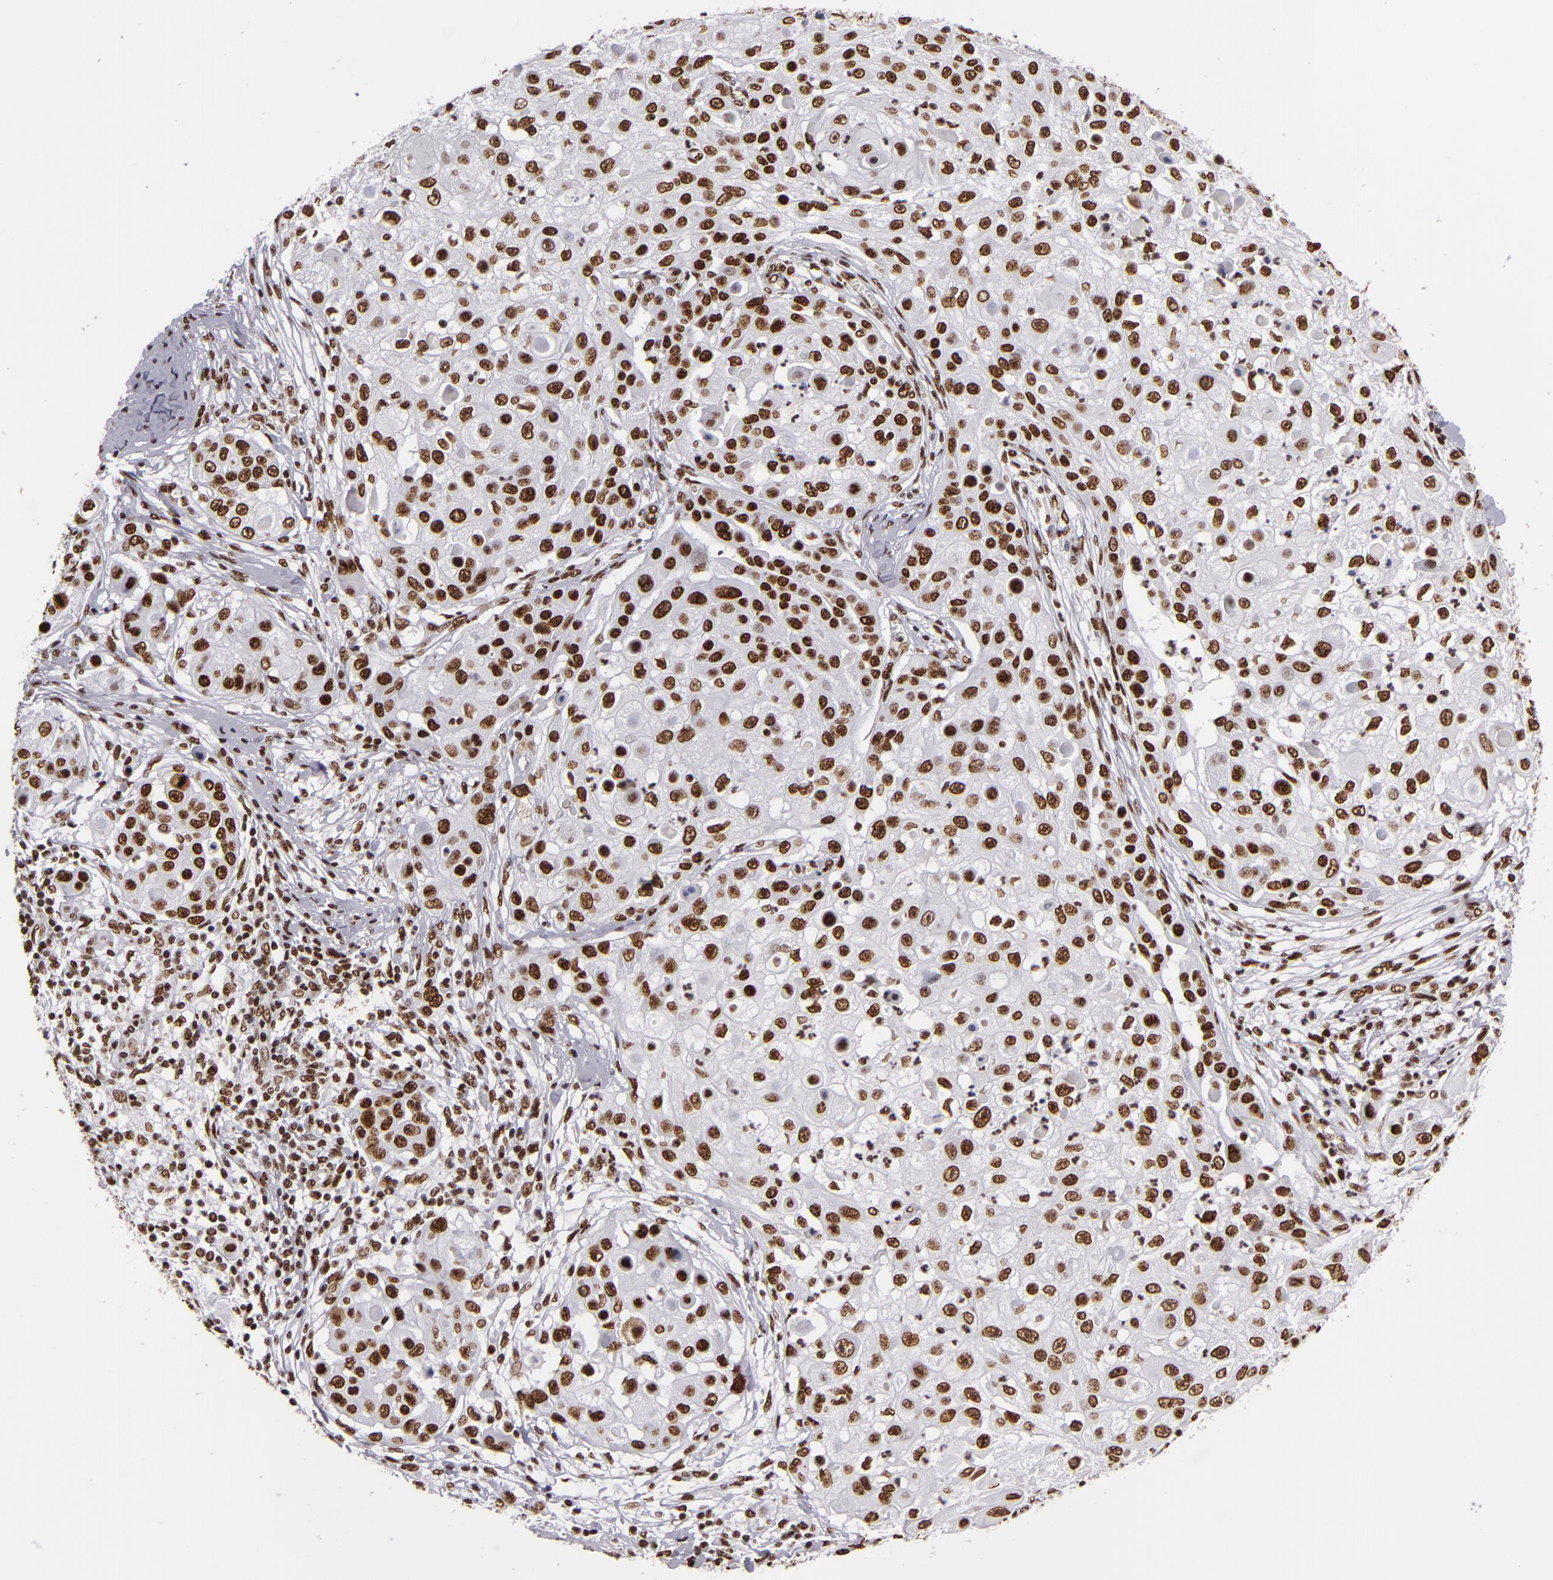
{"staining": {"intensity": "strong", "quantity": ">75%", "location": "nuclear"}, "tissue": "skin cancer", "cell_type": "Tumor cells", "image_type": "cancer", "snomed": [{"axis": "morphology", "description": "Squamous cell carcinoma, NOS"}, {"axis": "topography", "description": "Skin"}], "caption": "IHC histopathology image of human skin cancer (squamous cell carcinoma) stained for a protein (brown), which exhibits high levels of strong nuclear expression in approximately >75% of tumor cells.", "gene": "SAFB", "patient": {"sex": "female", "age": 57}}